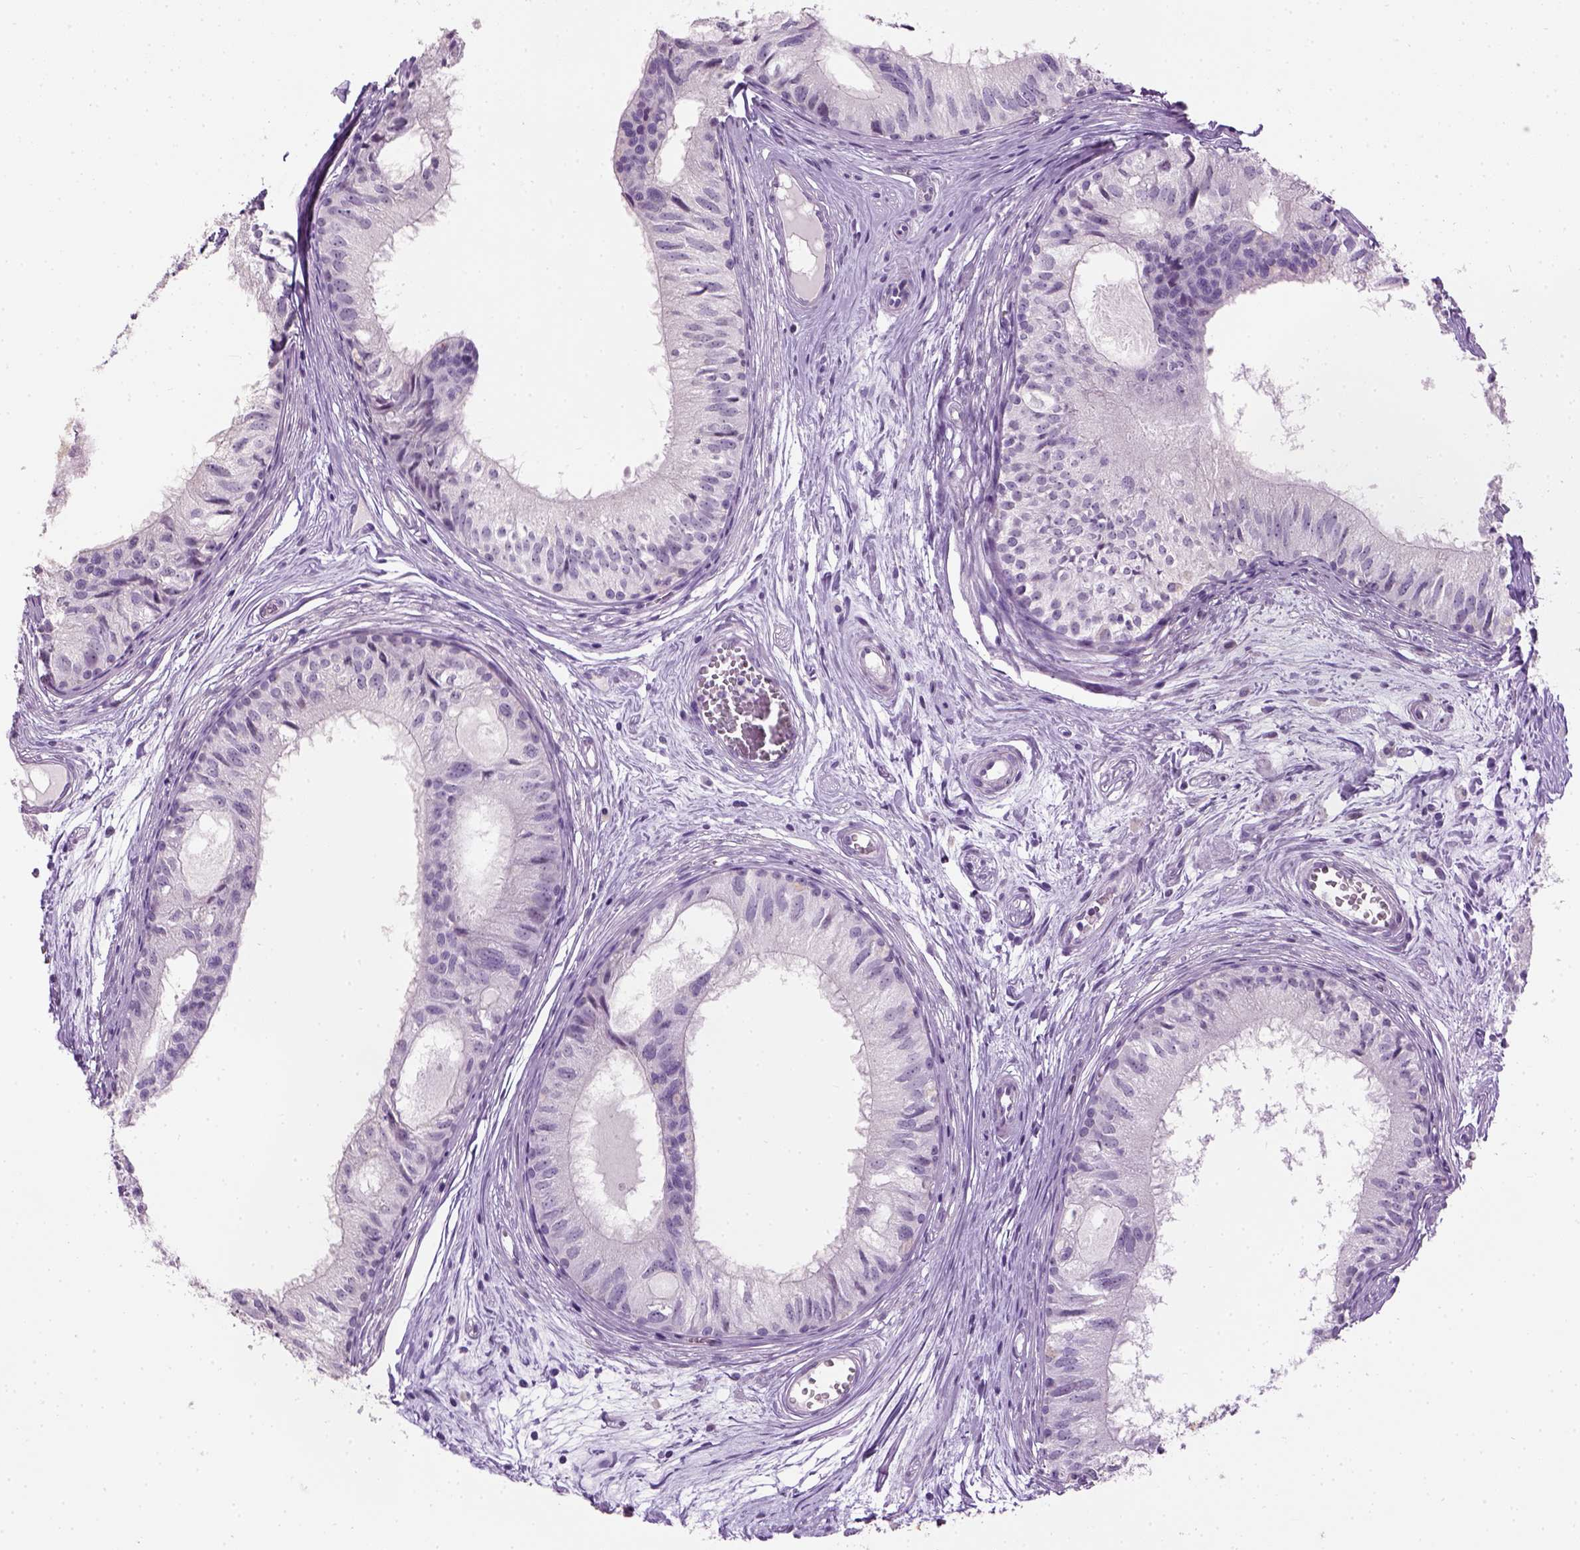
{"staining": {"intensity": "negative", "quantity": "none", "location": "none"}, "tissue": "epididymis", "cell_type": "Glandular cells", "image_type": "normal", "snomed": [{"axis": "morphology", "description": "Normal tissue, NOS"}, {"axis": "topography", "description": "Epididymis"}], "caption": "Protein analysis of unremarkable epididymis exhibits no significant positivity in glandular cells.", "gene": "GABRB2", "patient": {"sex": "male", "age": 25}}